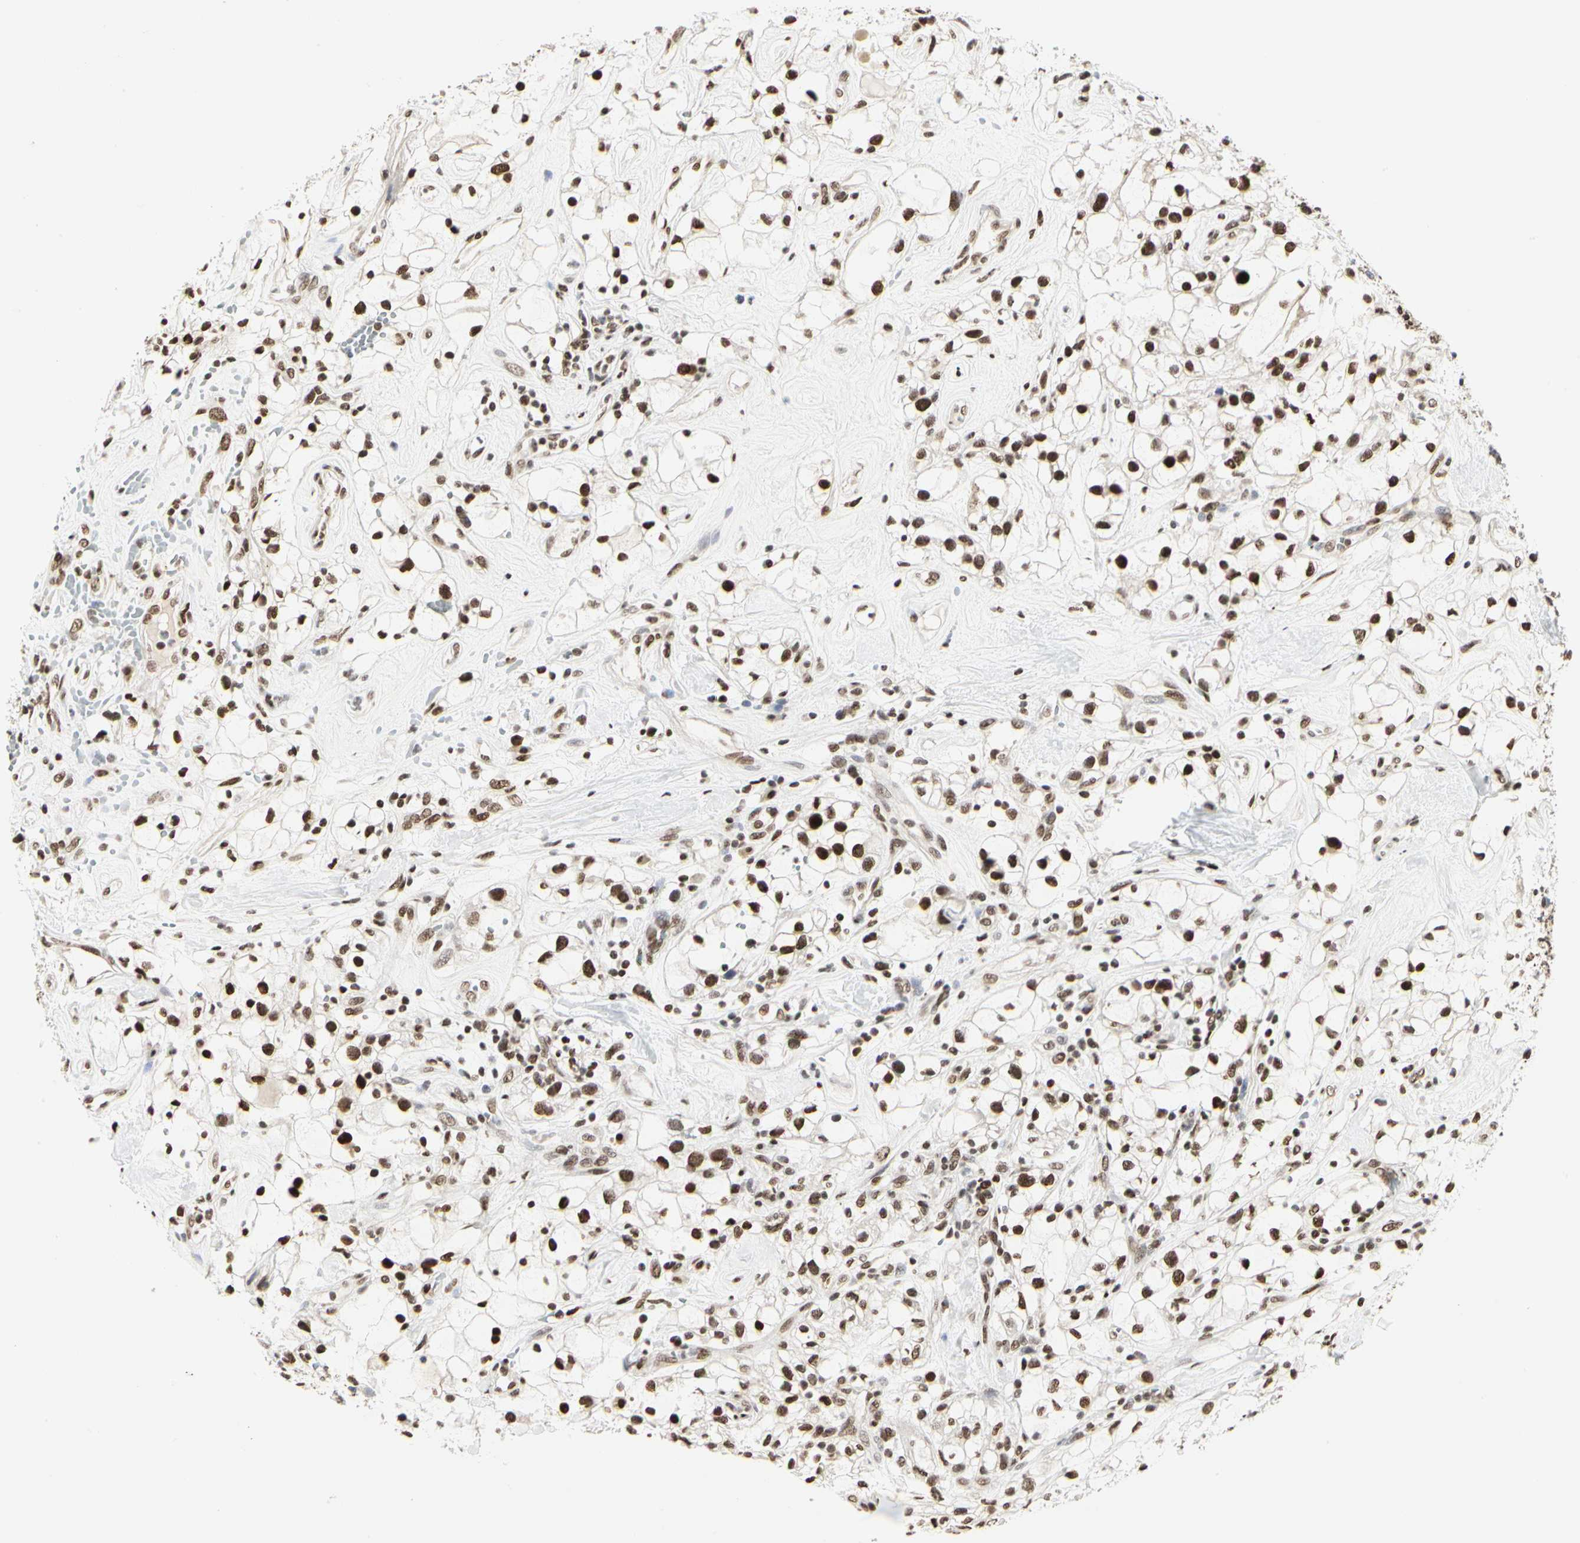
{"staining": {"intensity": "moderate", "quantity": ">75%", "location": "nuclear"}, "tissue": "renal cancer", "cell_type": "Tumor cells", "image_type": "cancer", "snomed": [{"axis": "morphology", "description": "Adenocarcinoma, NOS"}, {"axis": "topography", "description": "Kidney"}], "caption": "A brown stain labels moderate nuclear expression of a protein in human renal adenocarcinoma tumor cells. The staining was performed using DAB to visualize the protein expression in brown, while the nuclei were stained in blue with hematoxylin (Magnification: 20x).", "gene": "PRMT3", "patient": {"sex": "female", "age": 60}}